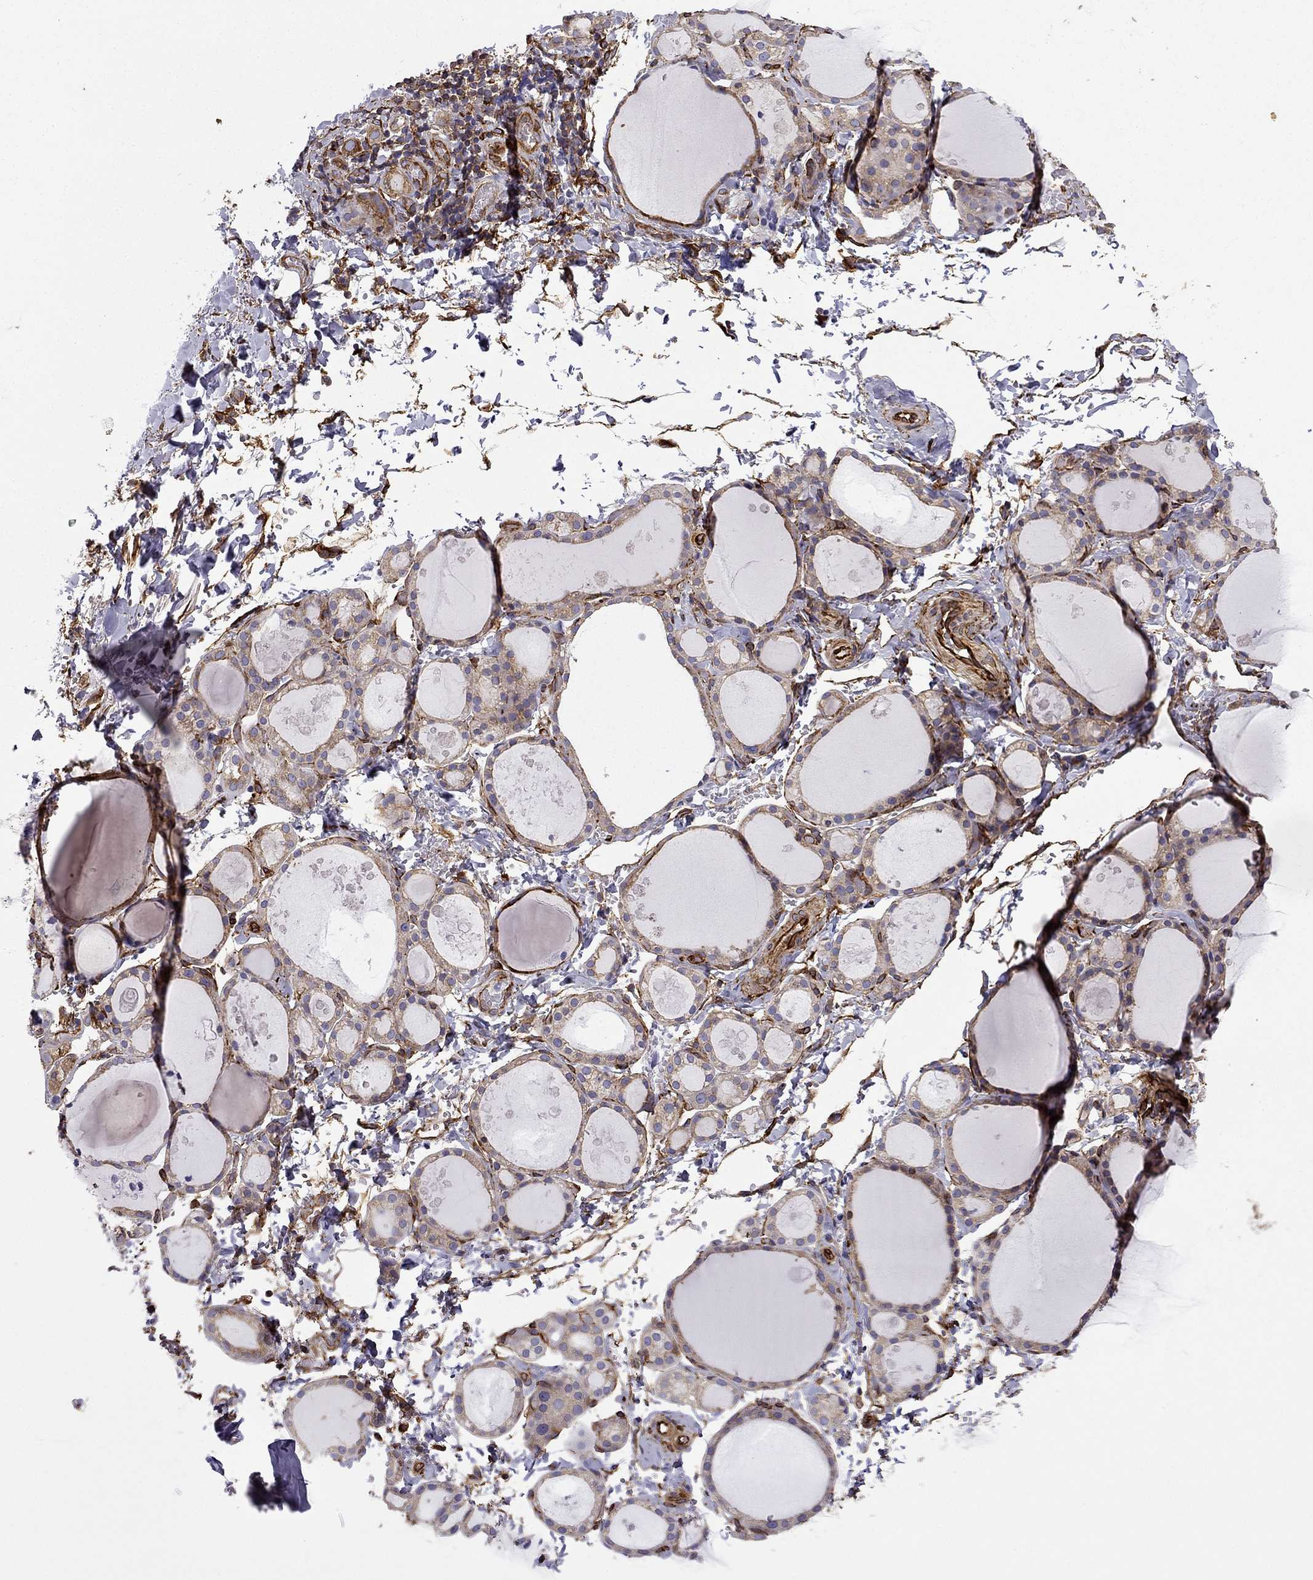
{"staining": {"intensity": "weak", "quantity": ">75%", "location": "cytoplasmic/membranous"}, "tissue": "thyroid gland", "cell_type": "Glandular cells", "image_type": "normal", "snomed": [{"axis": "morphology", "description": "Normal tissue, NOS"}, {"axis": "topography", "description": "Thyroid gland"}], "caption": "Glandular cells display low levels of weak cytoplasmic/membranous expression in approximately >75% of cells in normal human thyroid gland.", "gene": "MAP4", "patient": {"sex": "male", "age": 68}}